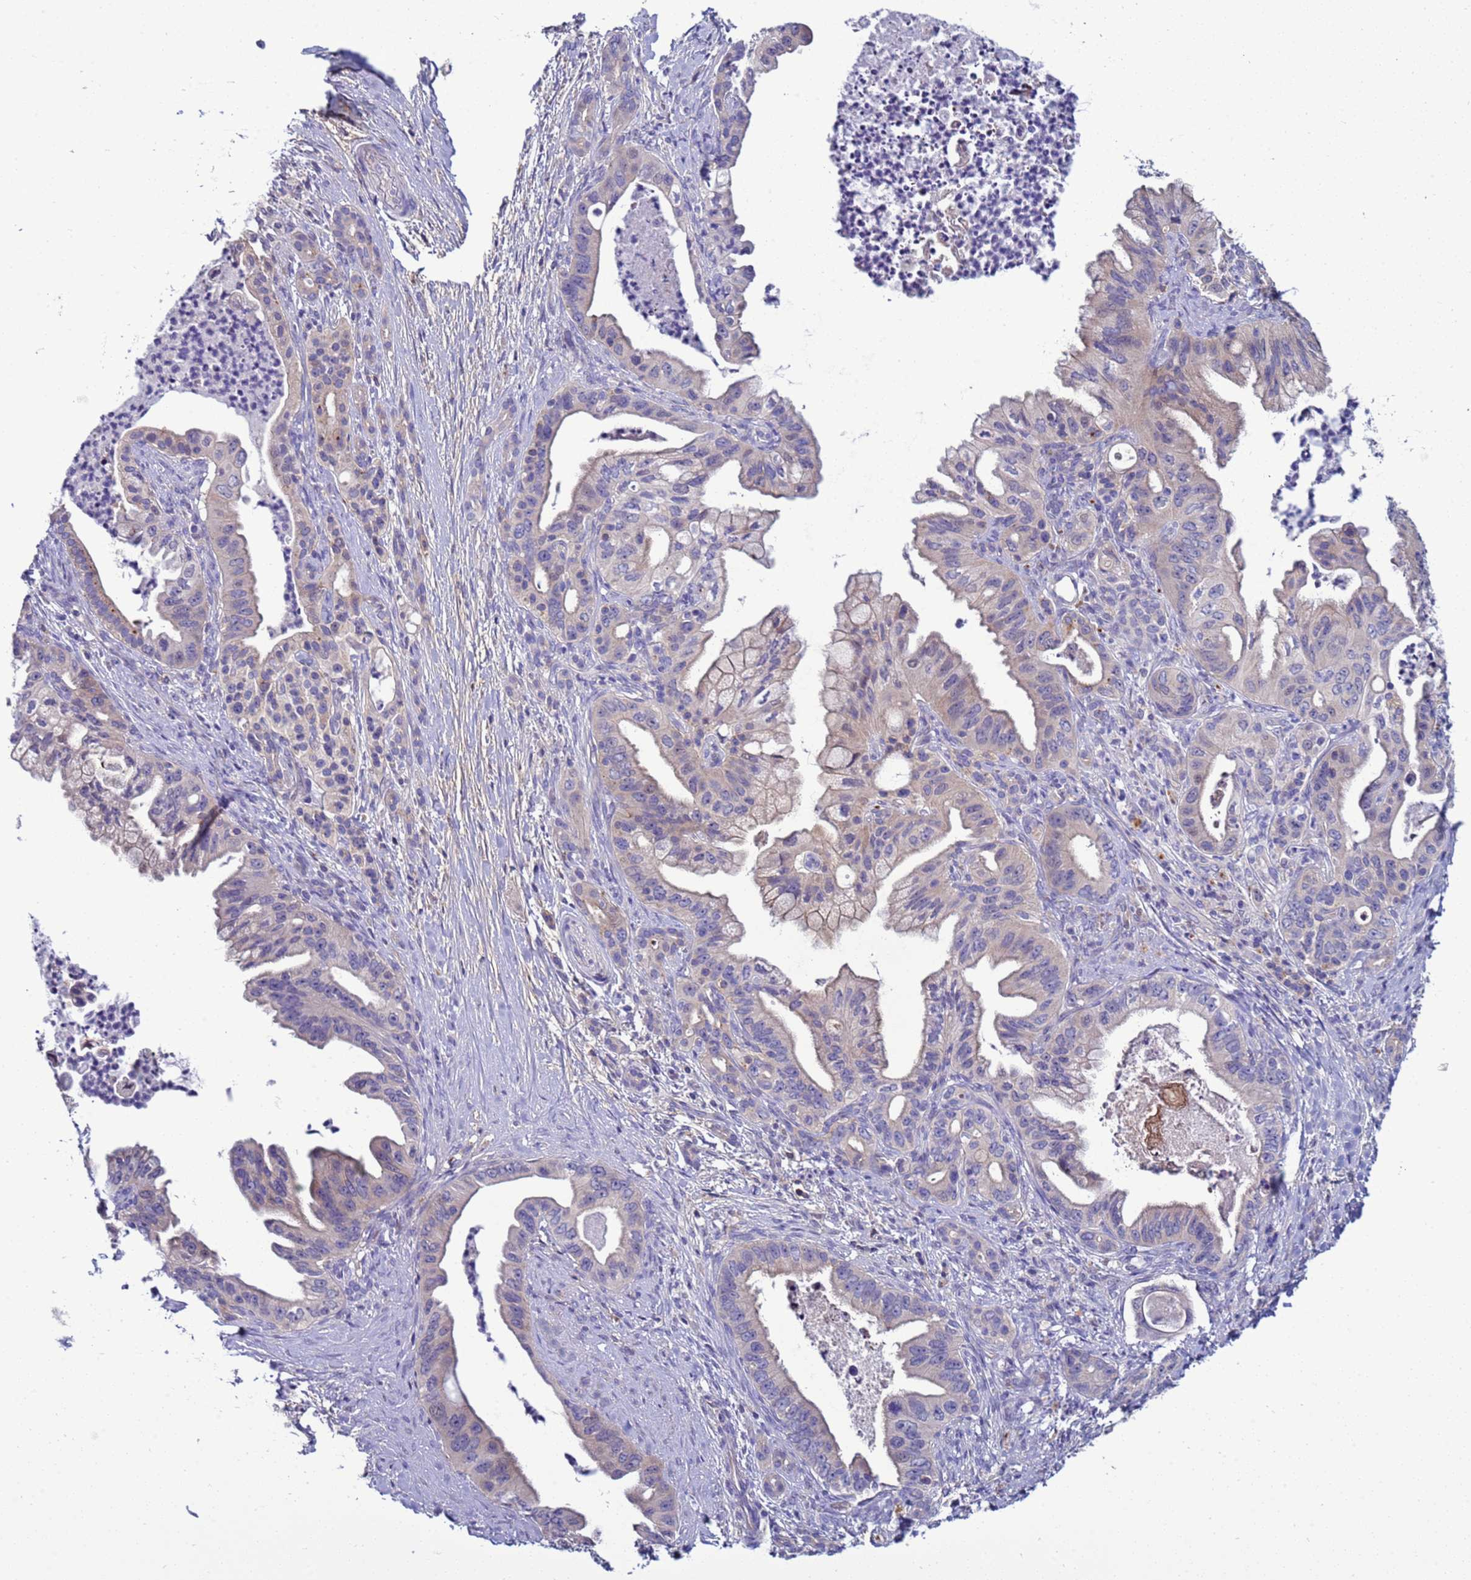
{"staining": {"intensity": "weak", "quantity": "<25%", "location": "cytoplasmic/membranous"}, "tissue": "pancreatic cancer", "cell_type": "Tumor cells", "image_type": "cancer", "snomed": [{"axis": "morphology", "description": "Adenocarcinoma, NOS"}, {"axis": "topography", "description": "Pancreas"}], "caption": "There is no significant staining in tumor cells of pancreatic cancer.", "gene": "NAT2", "patient": {"sex": "male", "age": 58}}